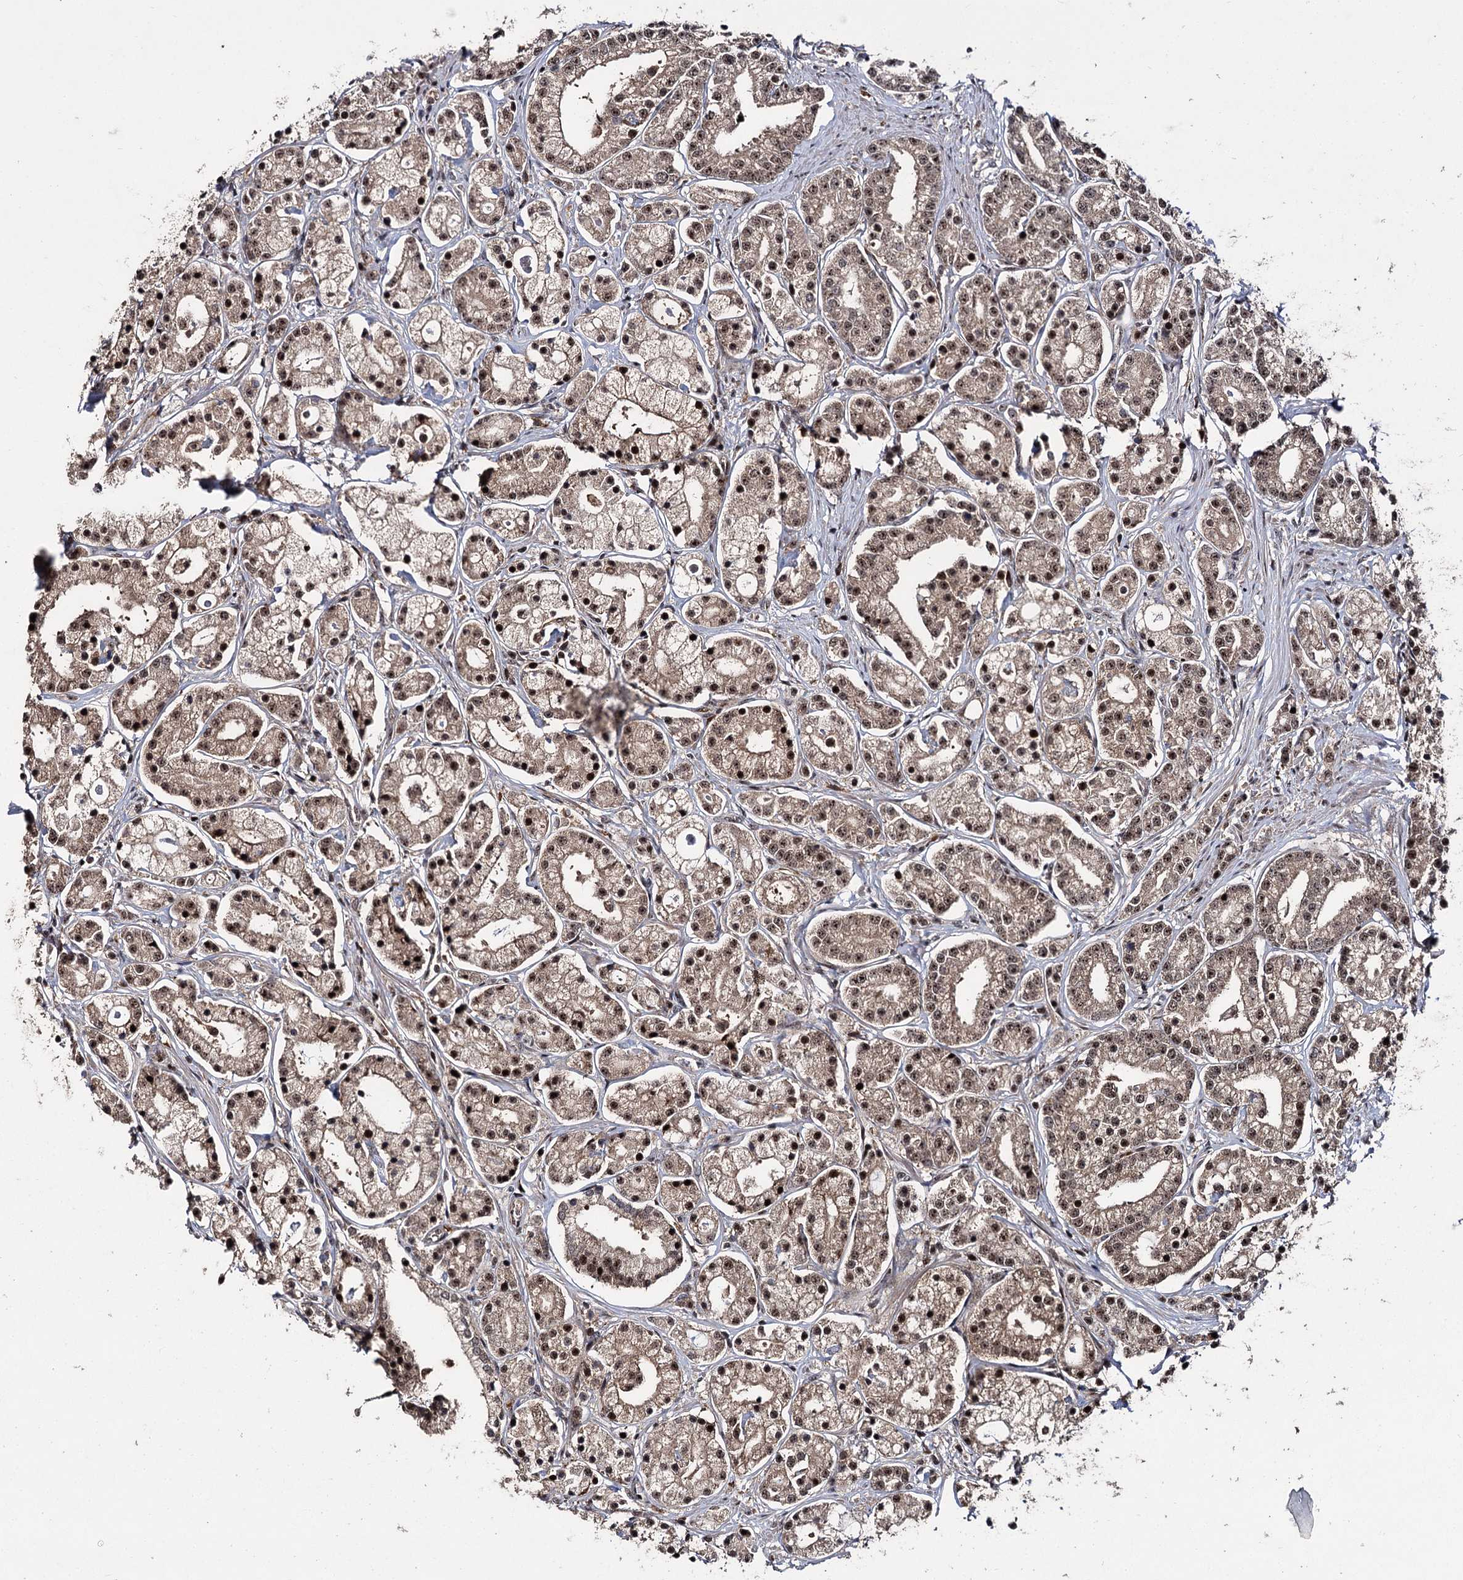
{"staining": {"intensity": "strong", "quantity": ">75%", "location": "cytoplasmic/membranous,nuclear"}, "tissue": "prostate cancer", "cell_type": "Tumor cells", "image_type": "cancer", "snomed": [{"axis": "morphology", "description": "Adenocarcinoma, High grade"}, {"axis": "topography", "description": "Prostate"}], "caption": "This photomicrograph shows high-grade adenocarcinoma (prostate) stained with immunohistochemistry to label a protein in brown. The cytoplasmic/membranous and nuclear of tumor cells show strong positivity for the protein. Nuclei are counter-stained blue.", "gene": "MKNK2", "patient": {"sex": "male", "age": 69}}